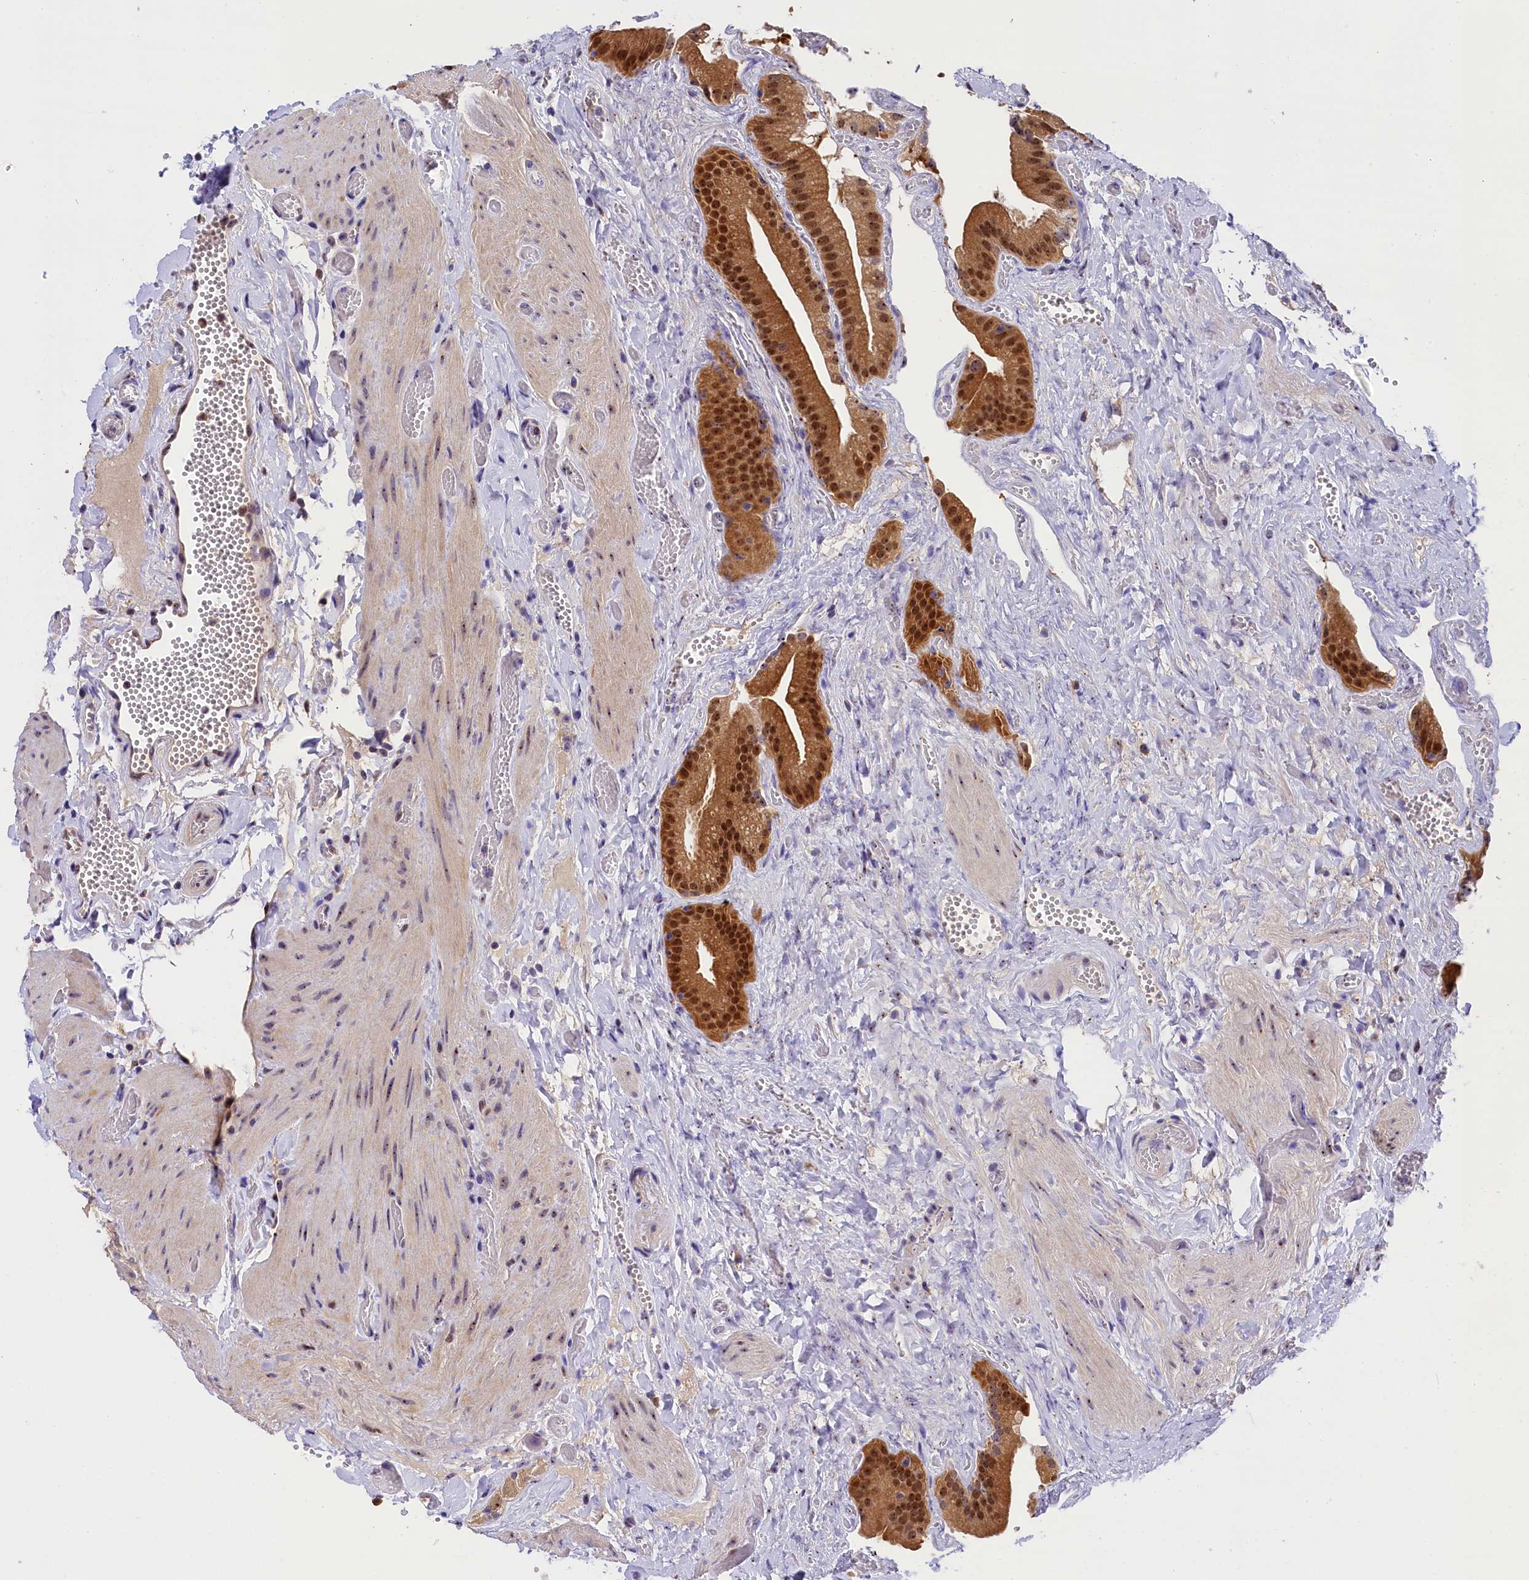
{"staining": {"intensity": "strong", "quantity": ">75%", "location": "cytoplasmic/membranous,nuclear"}, "tissue": "gallbladder", "cell_type": "Glandular cells", "image_type": "normal", "snomed": [{"axis": "morphology", "description": "Normal tissue, NOS"}, {"axis": "topography", "description": "Gallbladder"}], "caption": "A high-resolution image shows IHC staining of normal gallbladder, which exhibits strong cytoplasmic/membranous,nuclear positivity in approximately >75% of glandular cells.", "gene": "EIF6", "patient": {"sex": "female", "age": 64}}